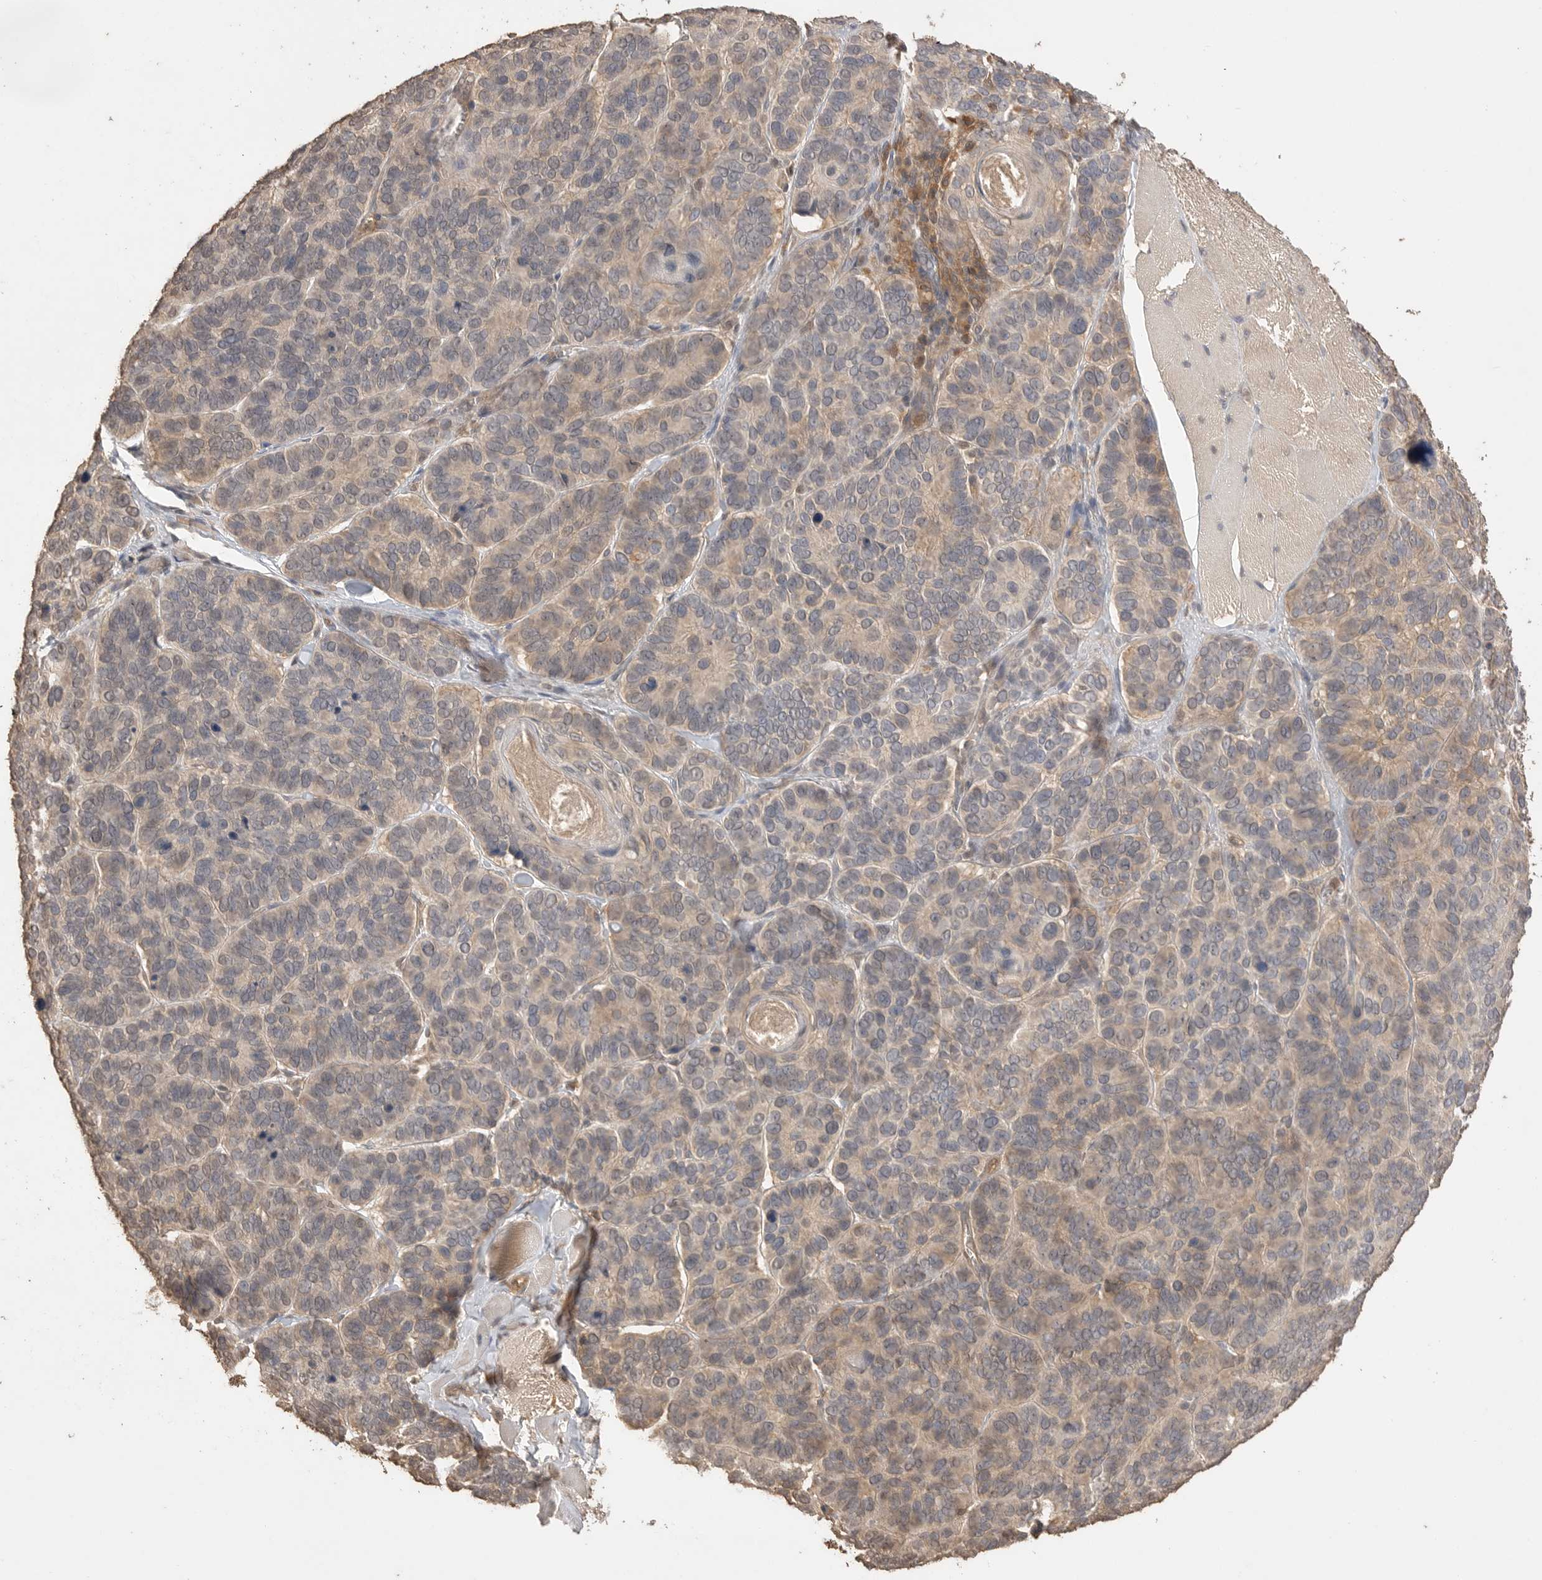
{"staining": {"intensity": "weak", "quantity": "<25%", "location": "cytoplasmic/membranous"}, "tissue": "skin cancer", "cell_type": "Tumor cells", "image_type": "cancer", "snomed": [{"axis": "morphology", "description": "Basal cell carcinoma"}, {"axis": "topography", "description": "Skin"}], "caption": "Immunohistochemistry (IHC) photomicrograph of skin basal cell carcinoma stained for a protein (brown), which demonstrates no staining in tumor cells.", "gene": "MAP2K1", "patient": {"sex": "male", "age": 62}}